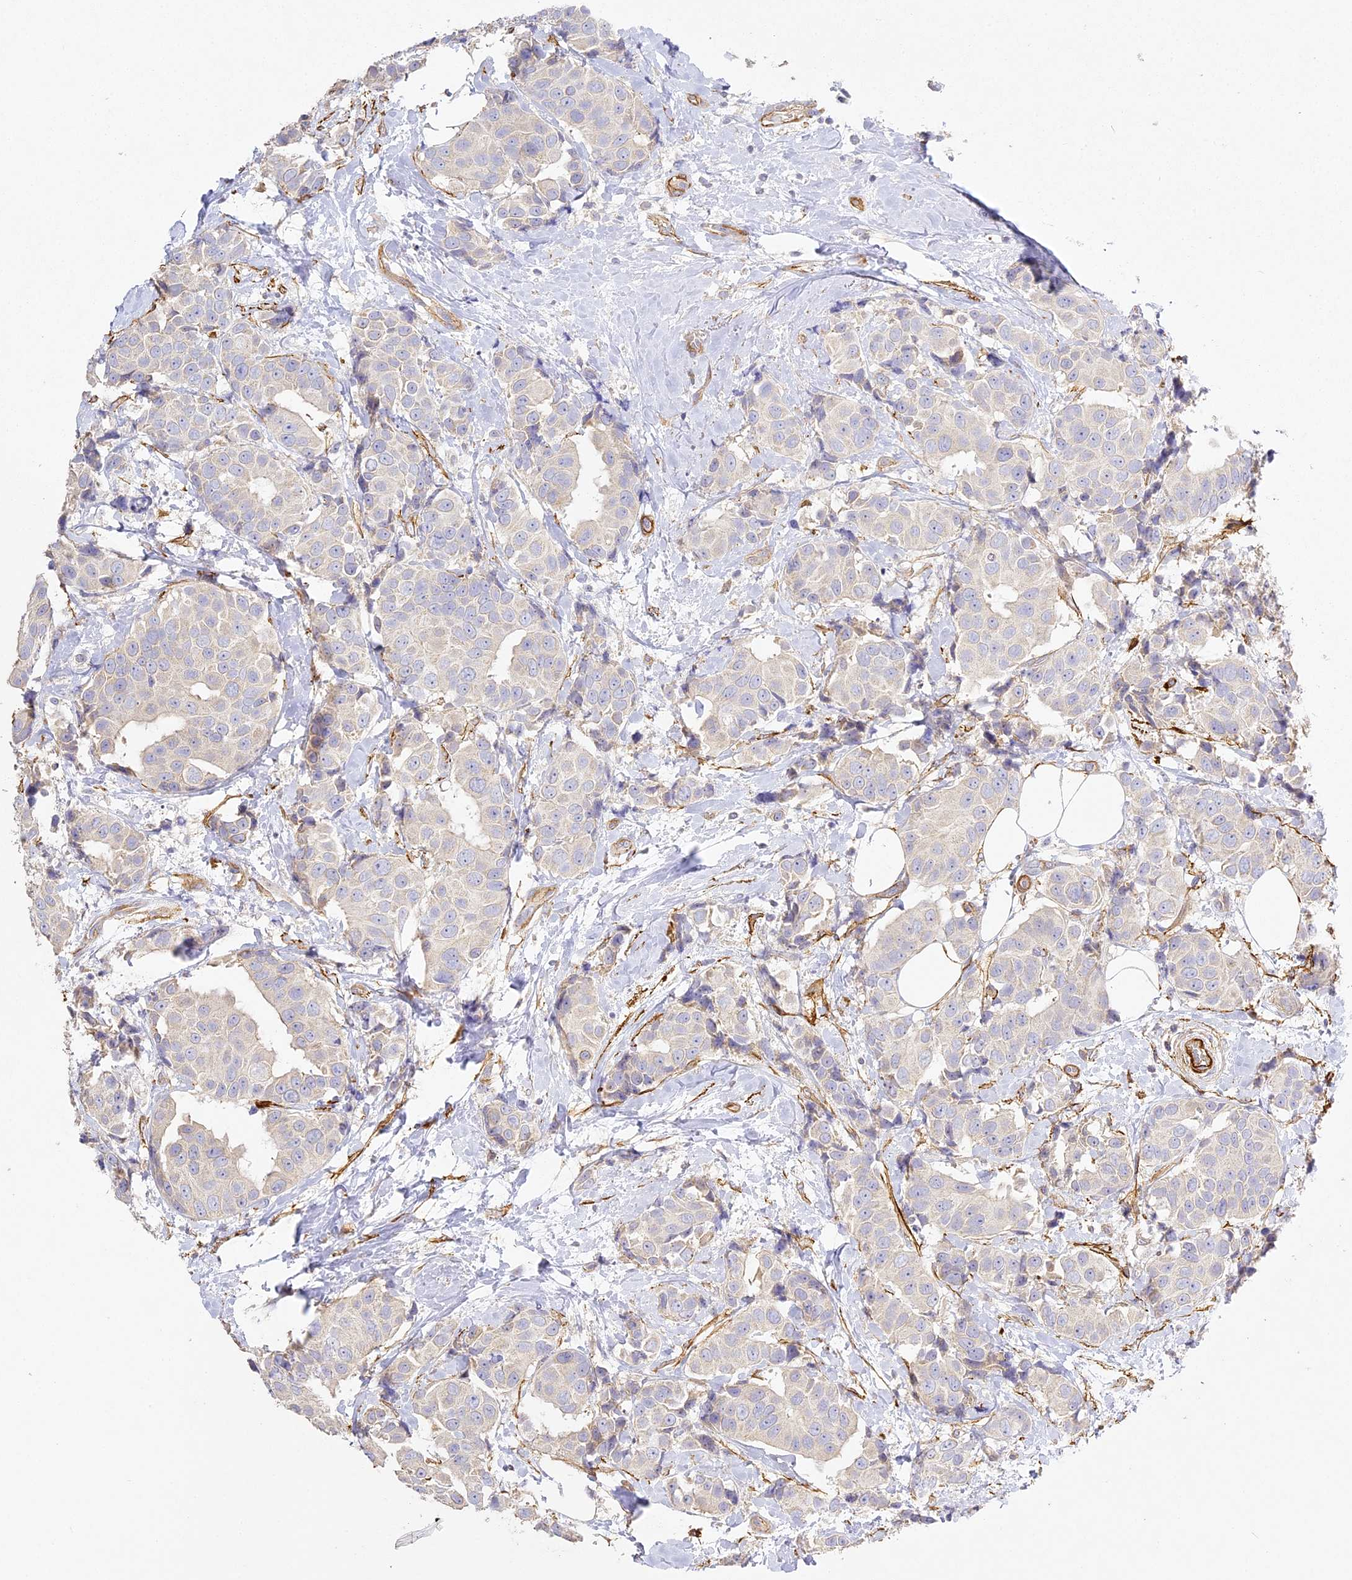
{"staining": {"intensity": "negative", "quantity": "none", "location": "none"}, "tissue": "breast cancer", "cell_type": "Tumor cells", "image_type": "cancer", "snomed": [{"axis": "morphology", "description": "Normal tissue, NOS"}, {"axis": "morphology", "description": "Duct carcinoma"}, {"axis": "topography", "description": "Breast"}], "caption": "DAB (3,3'-diaminobenzidine) immunohistochemical staining of breast cancer (invasive ductal carcinoma) shows no significant expression in tumor cells.", "gene": "MED28", "patient": {"sex": "female", "age": 39}}